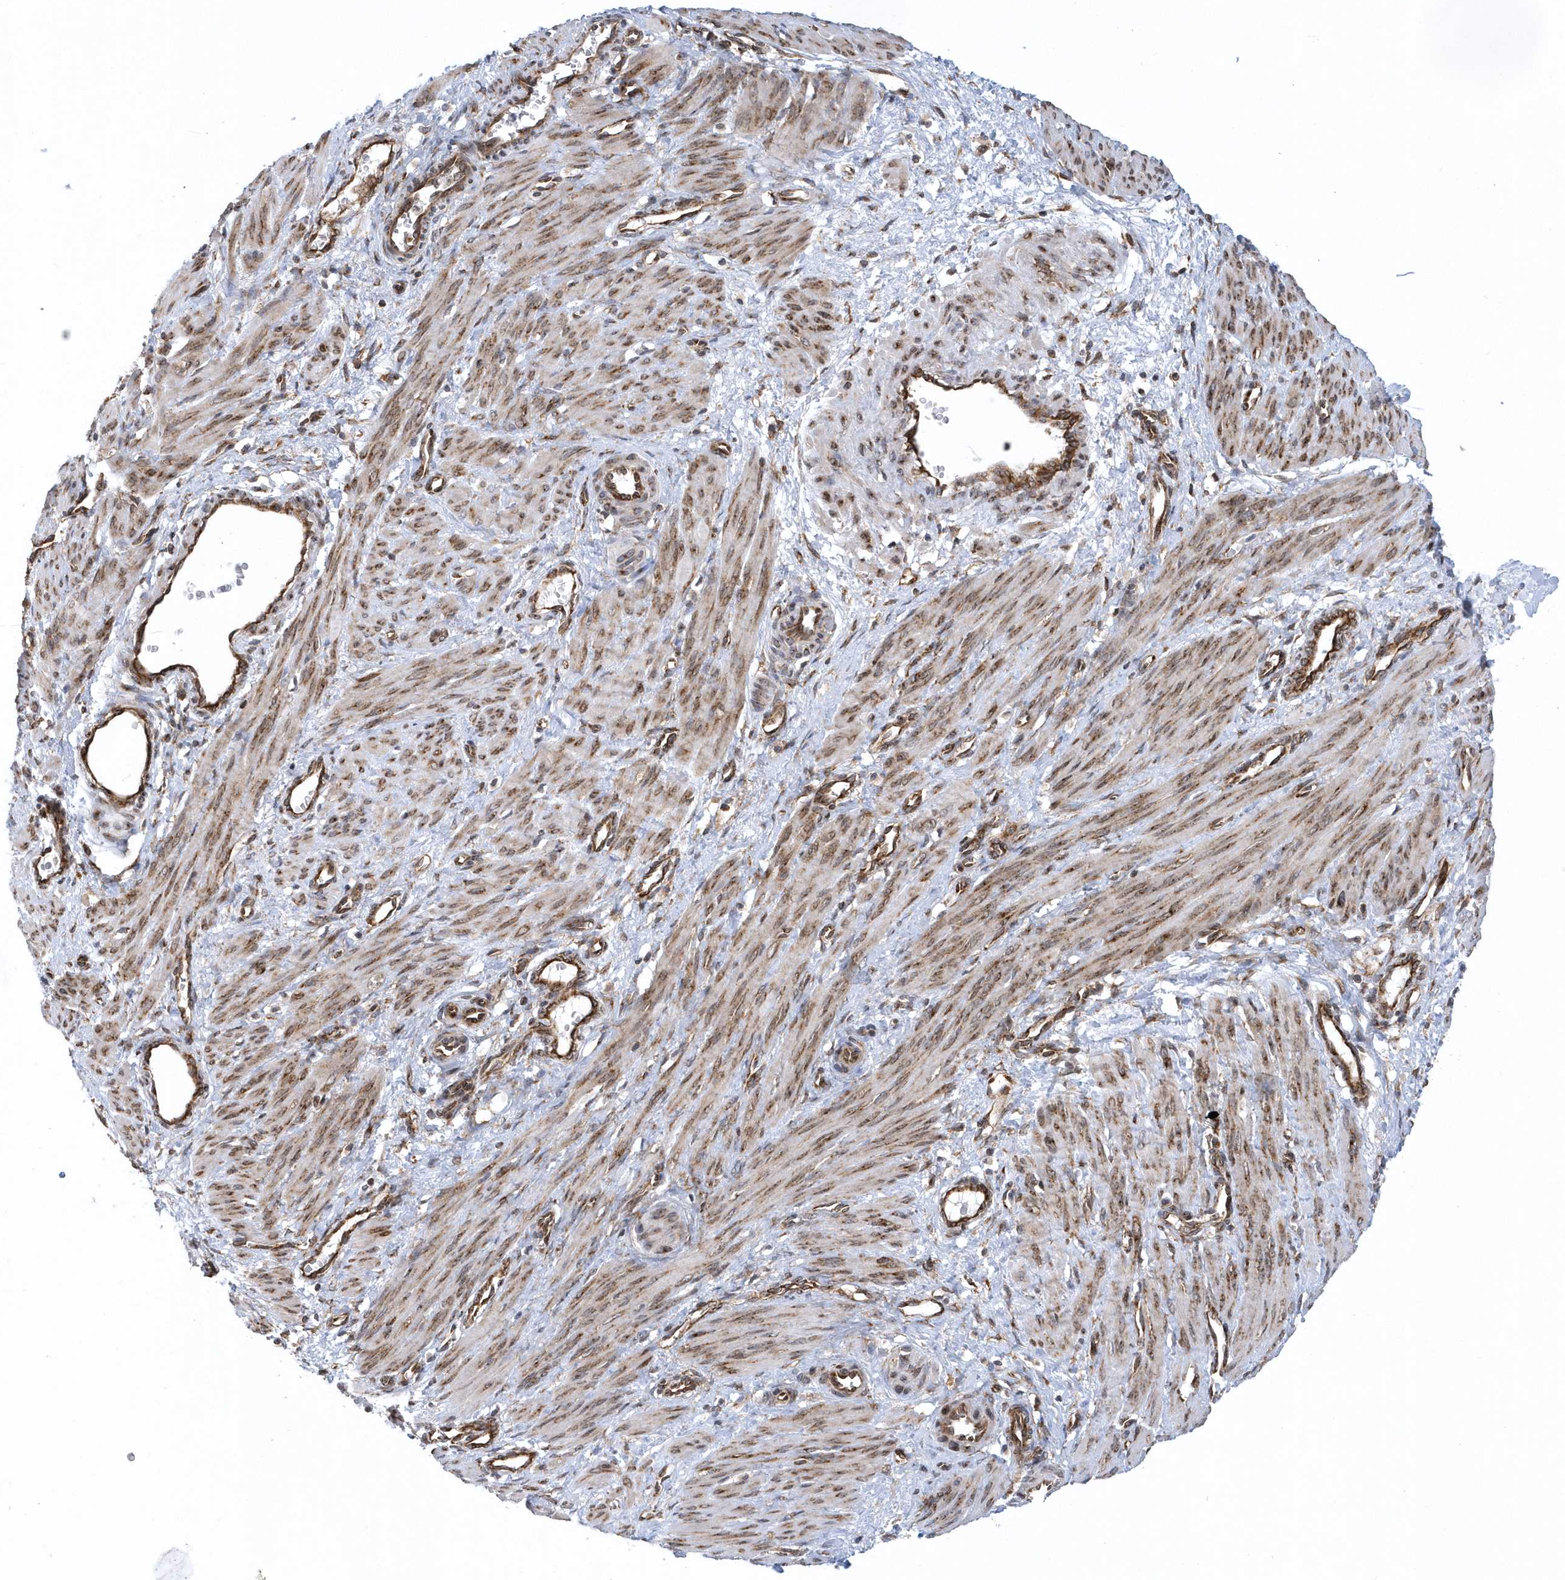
{"staining": {"intensity": "moderate", "quantity": ">75%", "location": "cytoplasmic/membranous"}, "tissue": "smooth muscle", "cell_type": "Smooth muscle cells", "image_type": "normal", "snomed": [{"axis": "morphology", "description": "Normal tissue, NOS"}, {"axis": "topography", "description": "Endometrium"}], "caption": "Smooth muscle stained with DAB (3,3'-diaminobenzidine) immunohistochemistry demonstrates medium levels of moderate cytoplasmic/membranous staining in approximately >75% of smooth muscle cells.", "gene": "PHF1", "patient": {"sex": "female", "age": 33}}